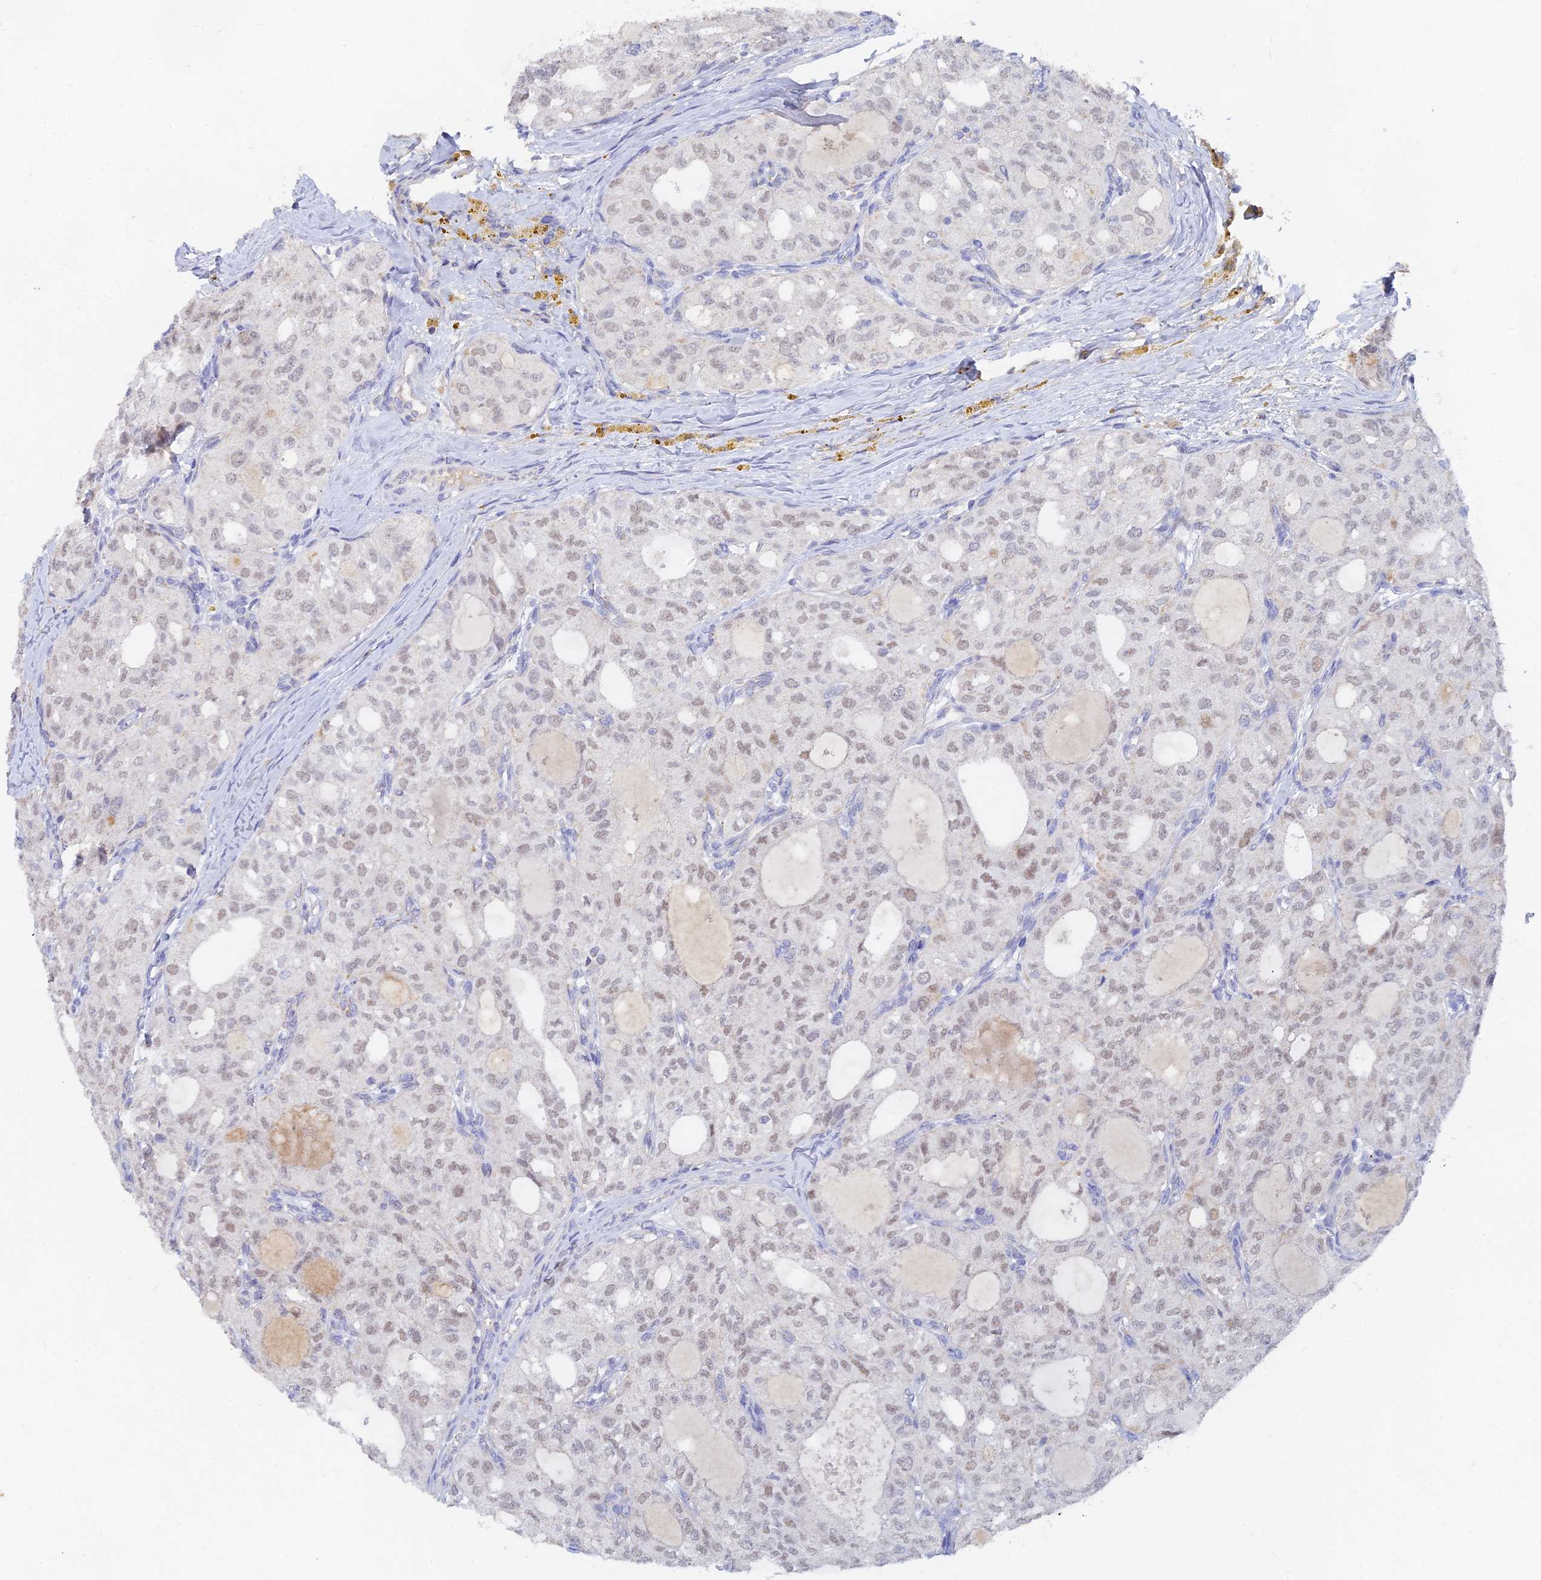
{"staining": {"intensity": "weak", "quantity": "25%-75%", "location": "nuclear"}, "tissue": "thyroid cancer", "cell_type": "Tumor cells", "image_type": "cancer", "snomed": [{"axis": "morphology", "description": "Follicular adenoma carcinoma, NOS"}, {"axis": "topography", "description": "Thyroid gland"}], "caption": "DAB immunohistochemical staining of thyroid cancer (follicular adenoma carcinoma) shows weak nuclear protein positivity in approximately 25%-75% of tumor cells. (IHC, brightfield microscopy, high magnification).", "gene": "LRIF1", "patient": {"sex": "male", "age": 75}}